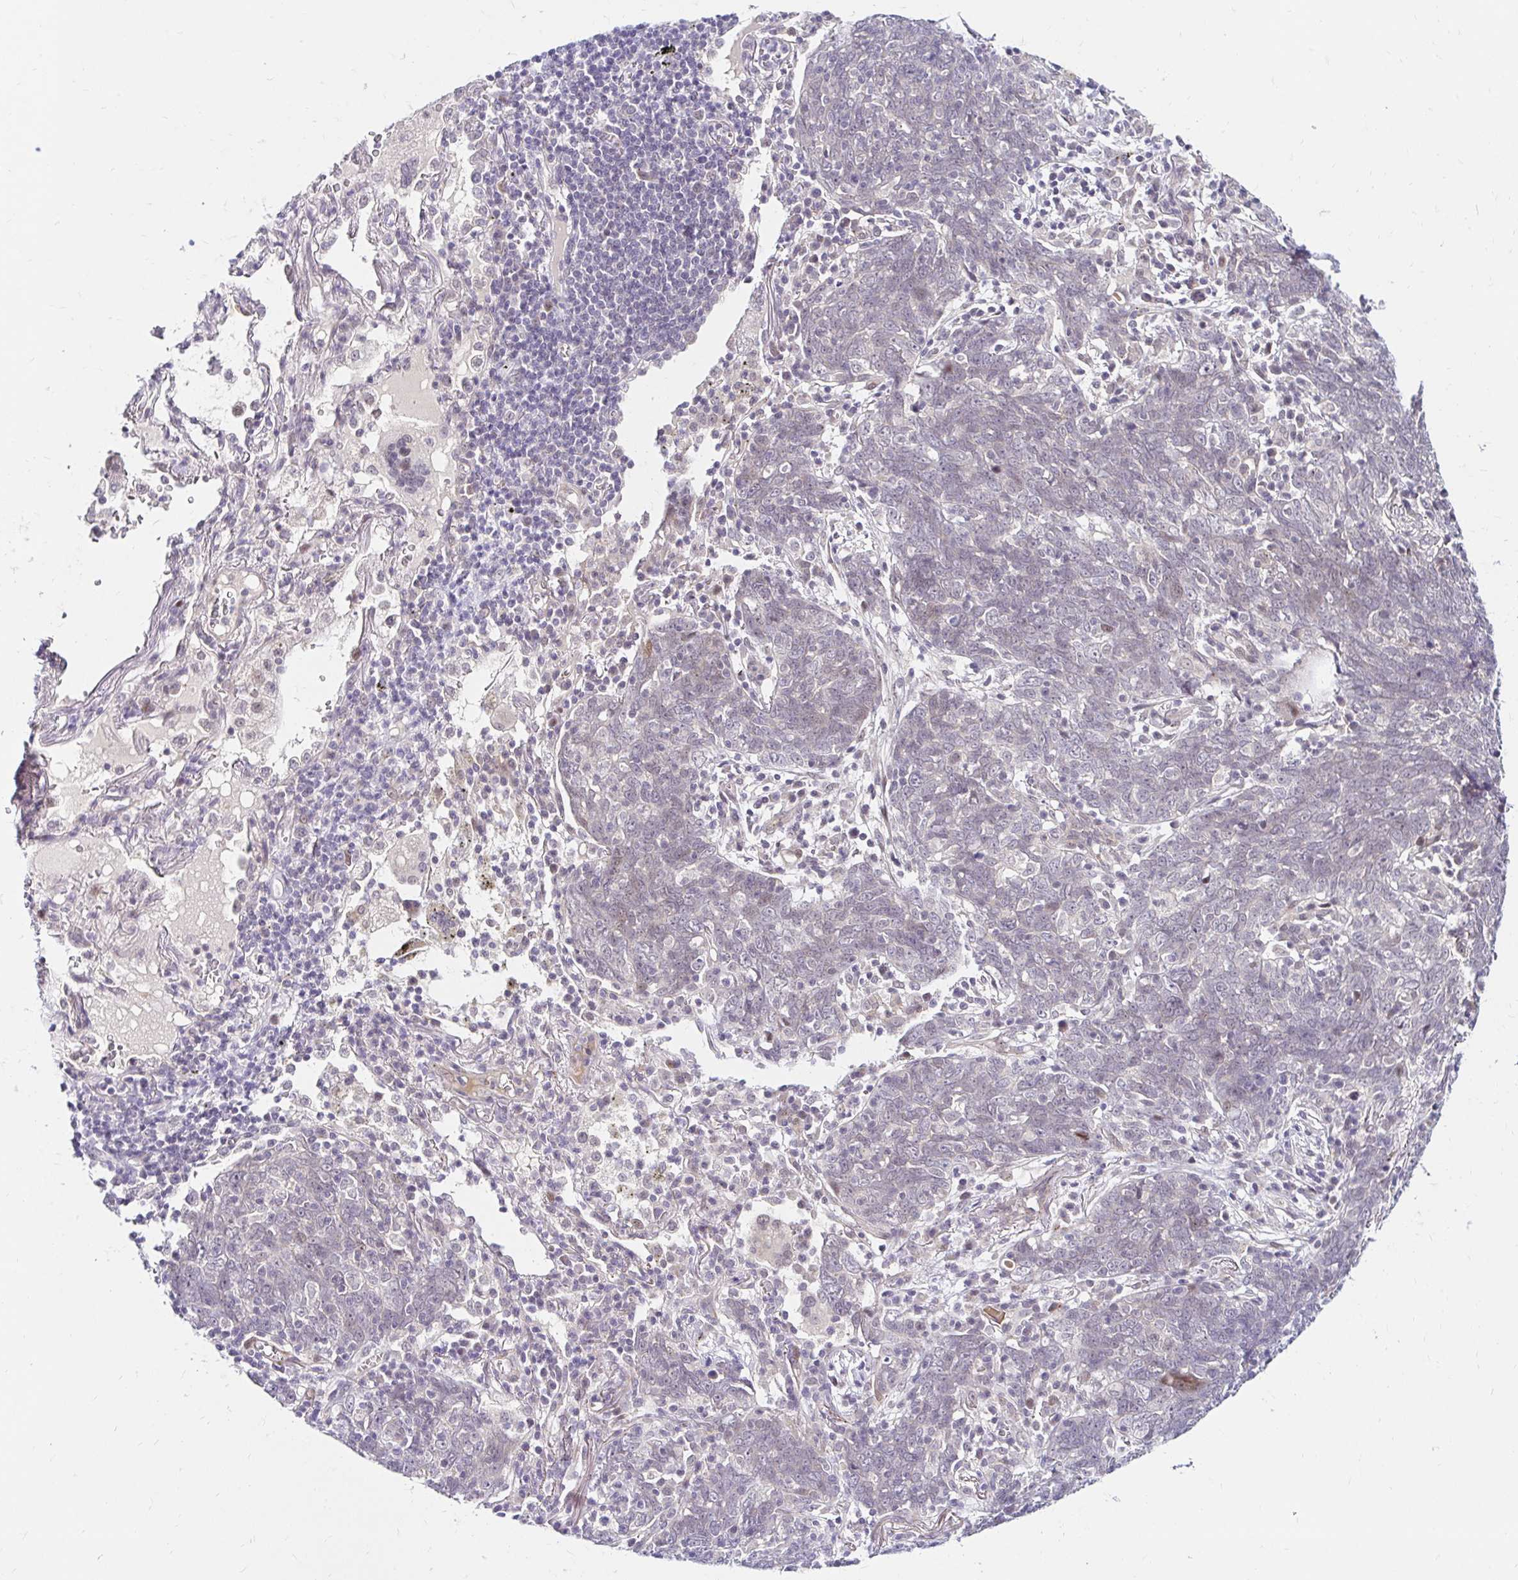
{"staining": {"intensity": "negative", "quantity": "none", "location": "none"}, "tissue": "lung cancer", "cell_type": "Tumor cells", "image_type": "cancer", "snomed": [{"axis": "morphology", "description": "Squamous cell carcinoma, NOS"}, {"axis": "topography", "description": "Lung"}], "caption": "IHC of lung squamous cell carcinoma reveals no staining in tumor cells. (IHC, brightfield microscopy, high magnification).", "gene": "GUCY1A1", "patient": {"sex": "female", "age": 72}}